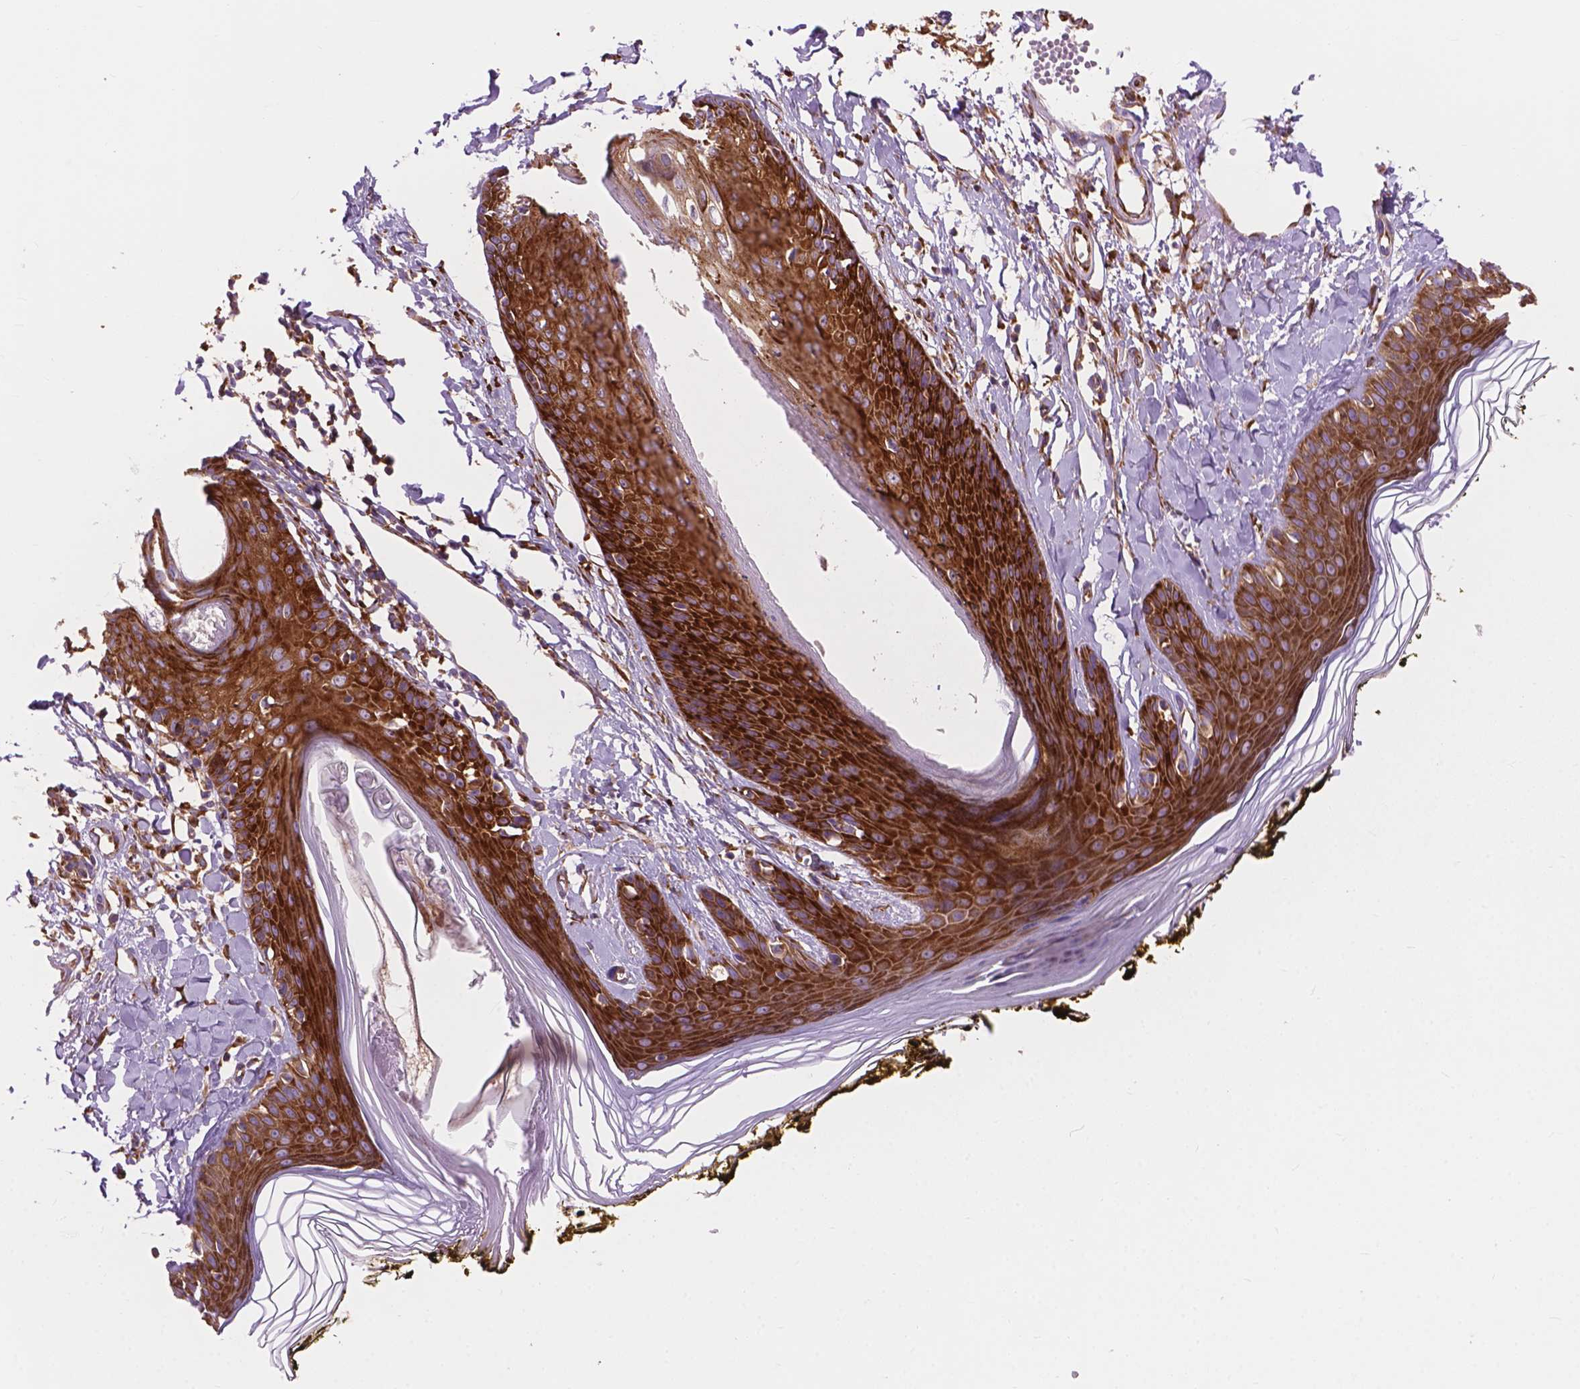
{"staining": {"intensity": "strong", "quantity": ">75%", "location": "cytoplasmic/membranous"}, "tissue": "skin", "cell_type": "Fibroblasts", "image_type": "normal", "snomed": [{"axis": "morphology", "description": "Normal tissue, NOS"}, {"axis": "topography", "description": "Skin"}], "caption": "The micrograph exhibits immunohistochemical staining of unremarkable skin. There is strong cytoplasmic/membranous expression is identified in about >75% of fibroblasts. The protein of interest is shown in brown color, while the nuclei are stained blue.", "gene": "RPL37A", "patient": {"sex": "male", "age": 76}}